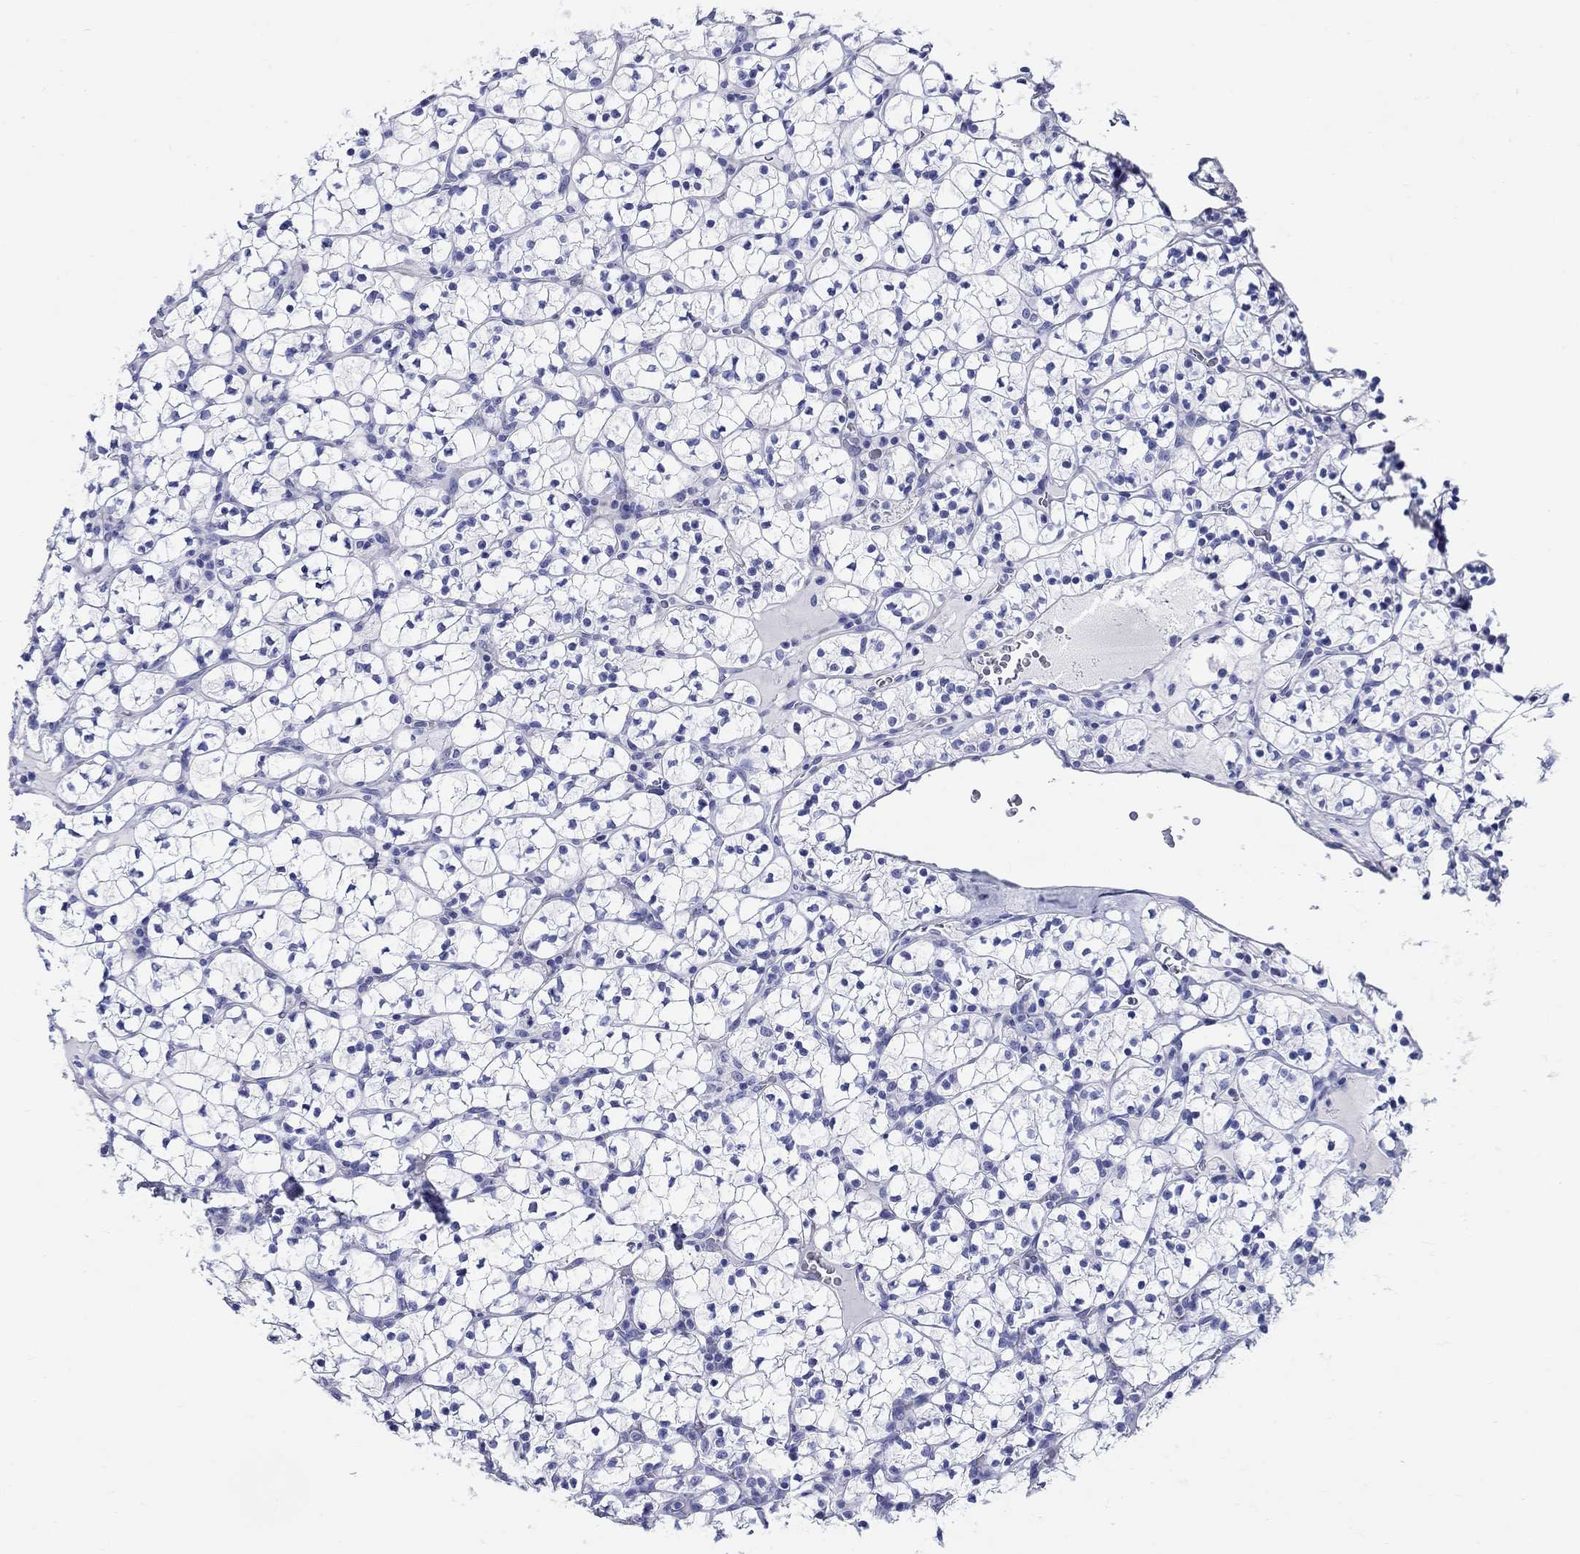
{"staining": {"intensity": "negative", "quantity": "none", "location": "none"}, "tissue": "renal cancer", "cell_type": "Tumor cells", "image_type": "cancer", "snomed": [{"axis": "morphology", "description": "Adenocarcinoma, NOS"}, {"axis": "topography", "description": "Kidney"}], "caption": "Human renal cancer (adenocarcinoma) stained for a protein using immunohistochemistry (IHC) reveals no positivity in tumor cells.", "gene": "CRYGS", "patient": {"sex": "female", "age": 89}}